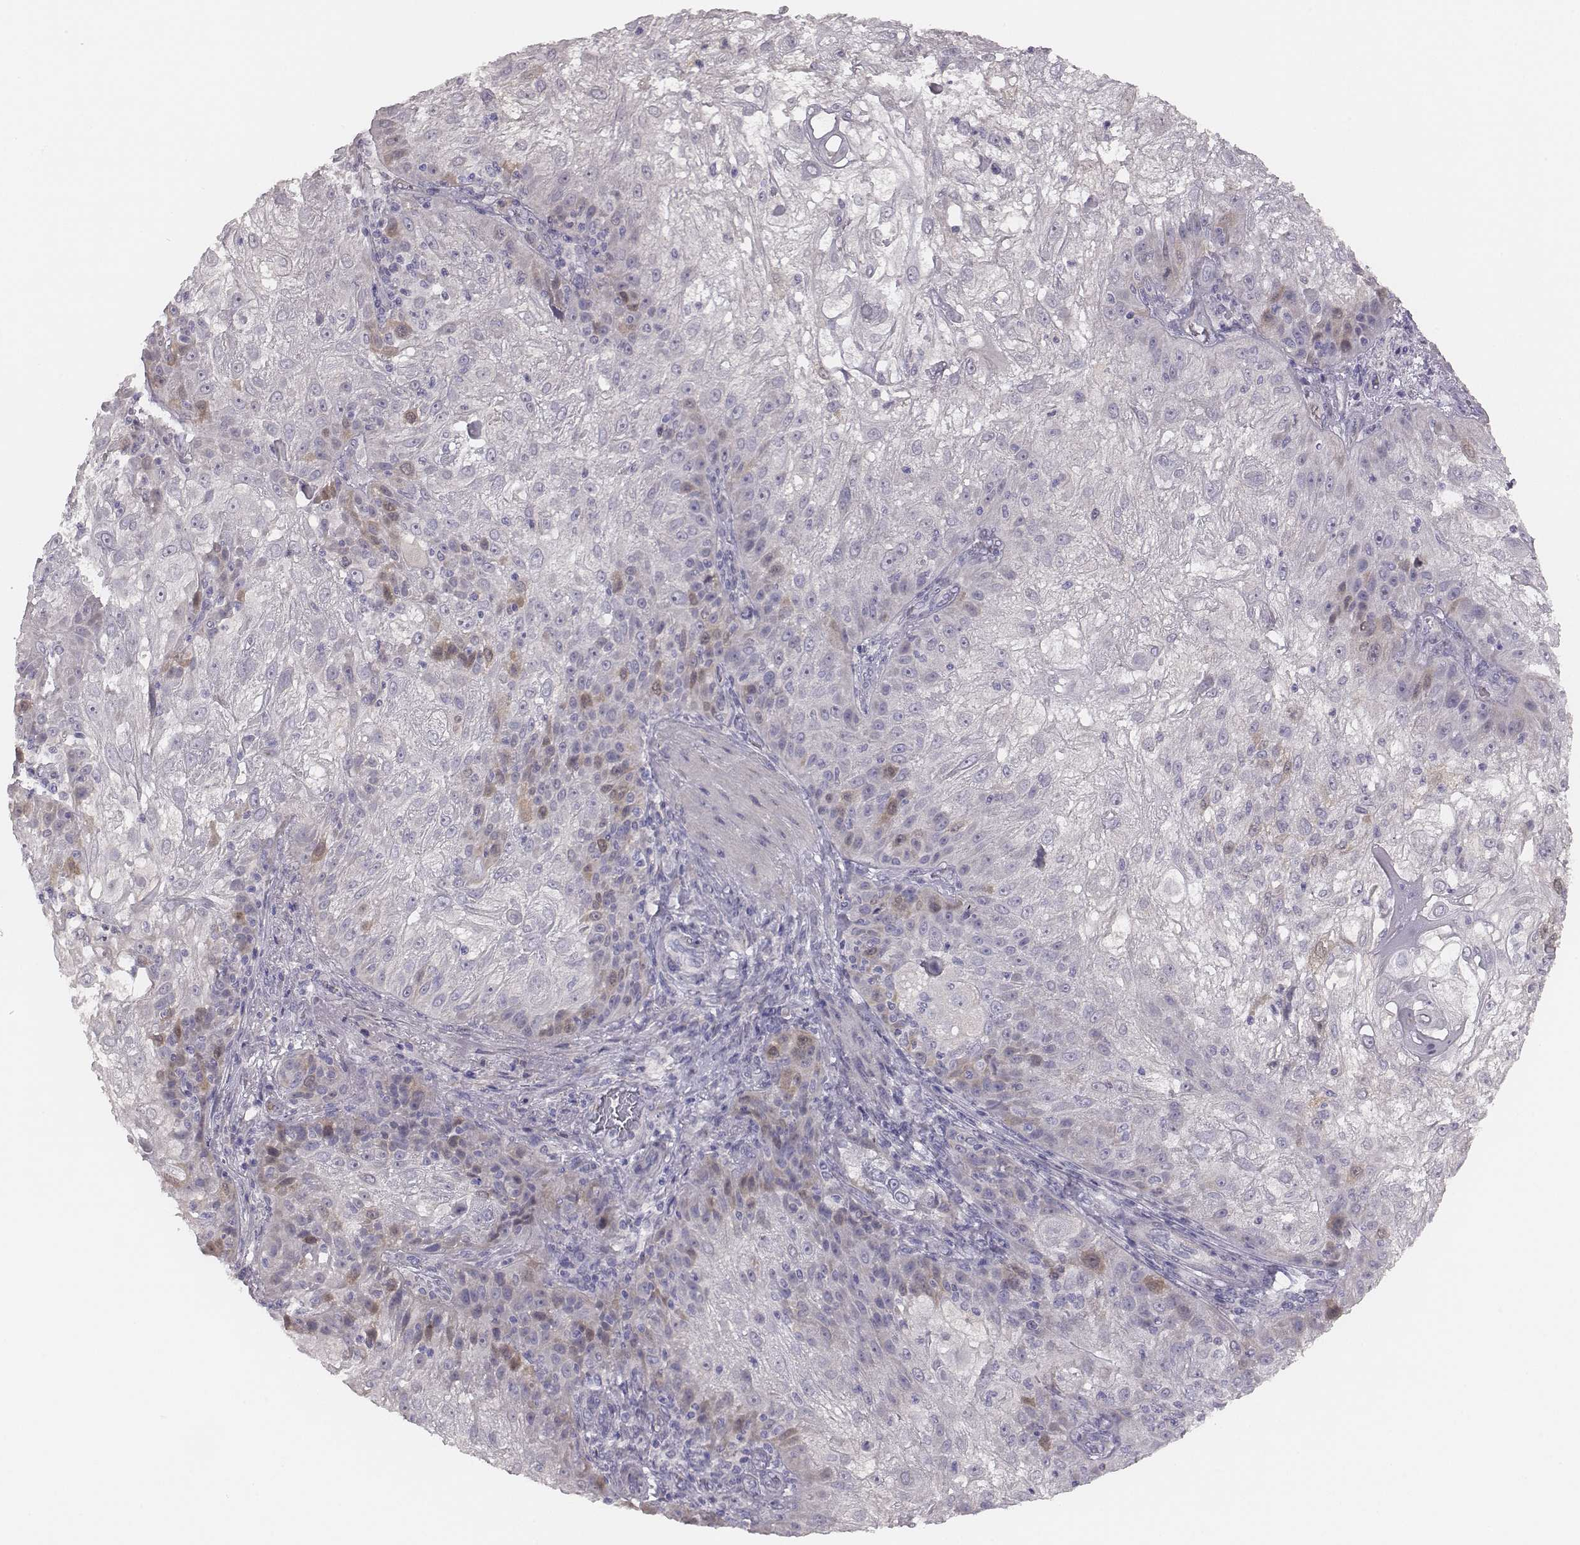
{"staining": {"intensity": "negative", "quantity": "none", "location": "none"}, "tissue": "skin cancer", "cell_type": "Tumor cells", "image_type": "cancer", "snomed": [{"axis": "morphology", "description": "Normal tissue, NOS"}, {"axis": "morphology", "description": "Squamous cell carcinoma, NOS"}, {"axis": "topography", "description": "Skin"}], "caption": "This is a micrograph of immunohistochemistry staining of skin cancer, which shows no staining in tumor cells.", "gene": "PBK", "patient": {"sex": "female", "age": 83}}